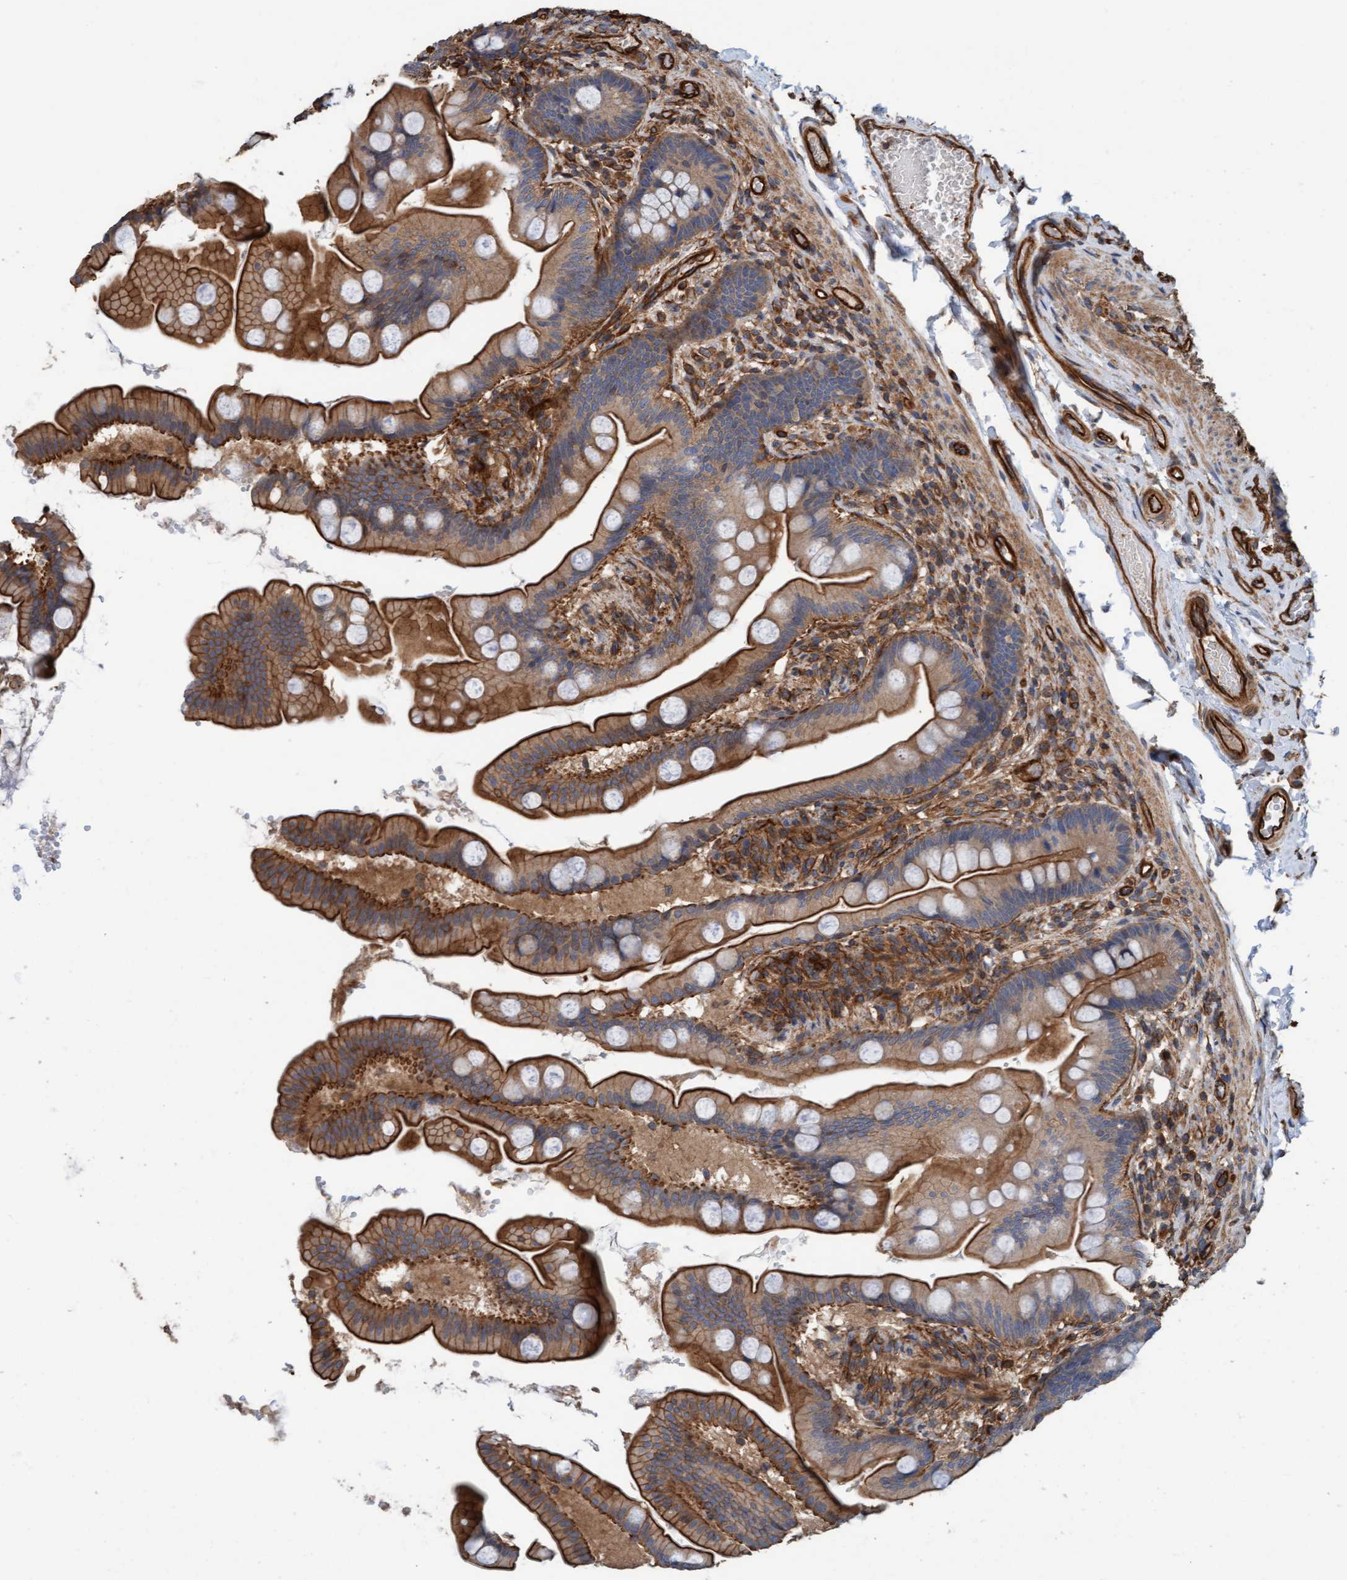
{"staining": {"intensity": "strong", "quantity": ">75%", "location": "cytoplasmic/membranous"}, "tissue": "small intestine", "cell_type": "Glandular cells", "image_type": "normal", "snomed": [{"axis": "morphology", "description": "Normal tissue, NOS"}, {"axis": "topography", "description": "Small intestine"}], "caption": "Strong cytoplasmic/membranous protein positivity is present in approximately >75% of glandular cells in small intestine.", "gene": "STXBP4", "patient": {"sex": "female", "age": 56}}